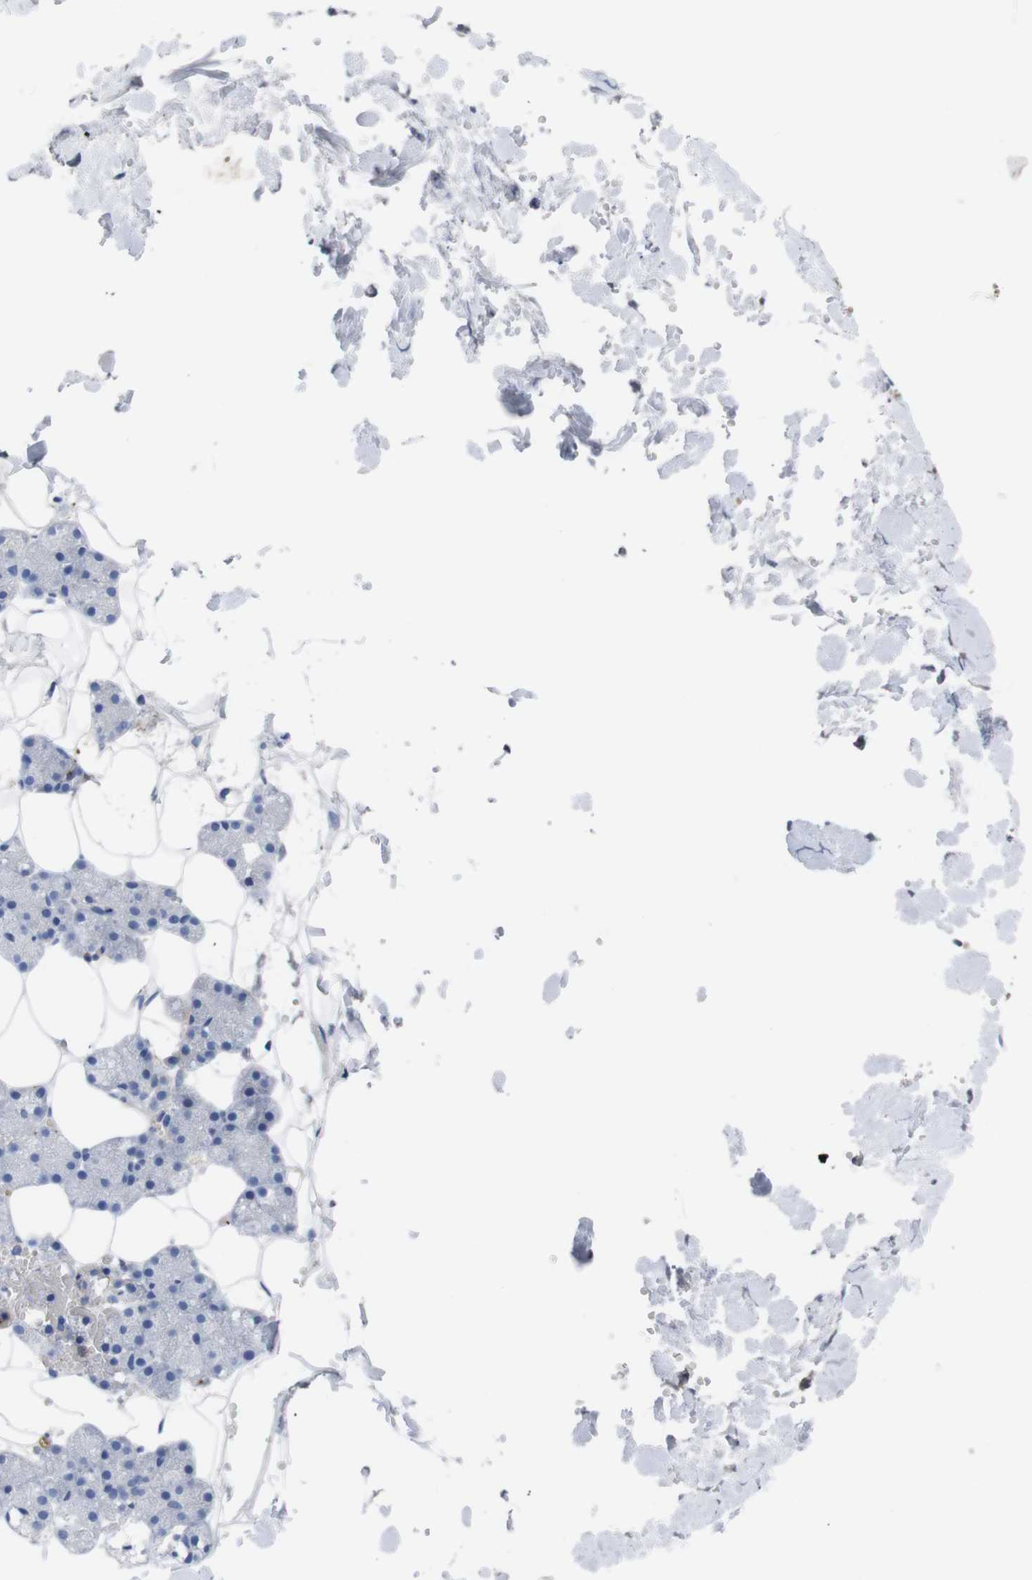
{"staining": {"intensity": "weak", "quantity": "<25%", "location": "cytoplasmic/membranous"}, "tissue": "salivary gland", "cell_type": "Glandular cells", "image_type": "normal", "snomed": [{"axis": "morphology", "description": "Normal tissue, NOS"}, {"axis": "topography", "description": "Salivary gland"}], "caption": "A photomicrograph of human salivary gland is negative for staining in glandular cells. Brightfield microscopy of IHC stained with DAB (3,3'-diaminobenzidine) (brown) and hematoxylin (blue), captured at high magnification.", "gene": "C5AR1", "patient": {"sex": "male", "age": 62}}